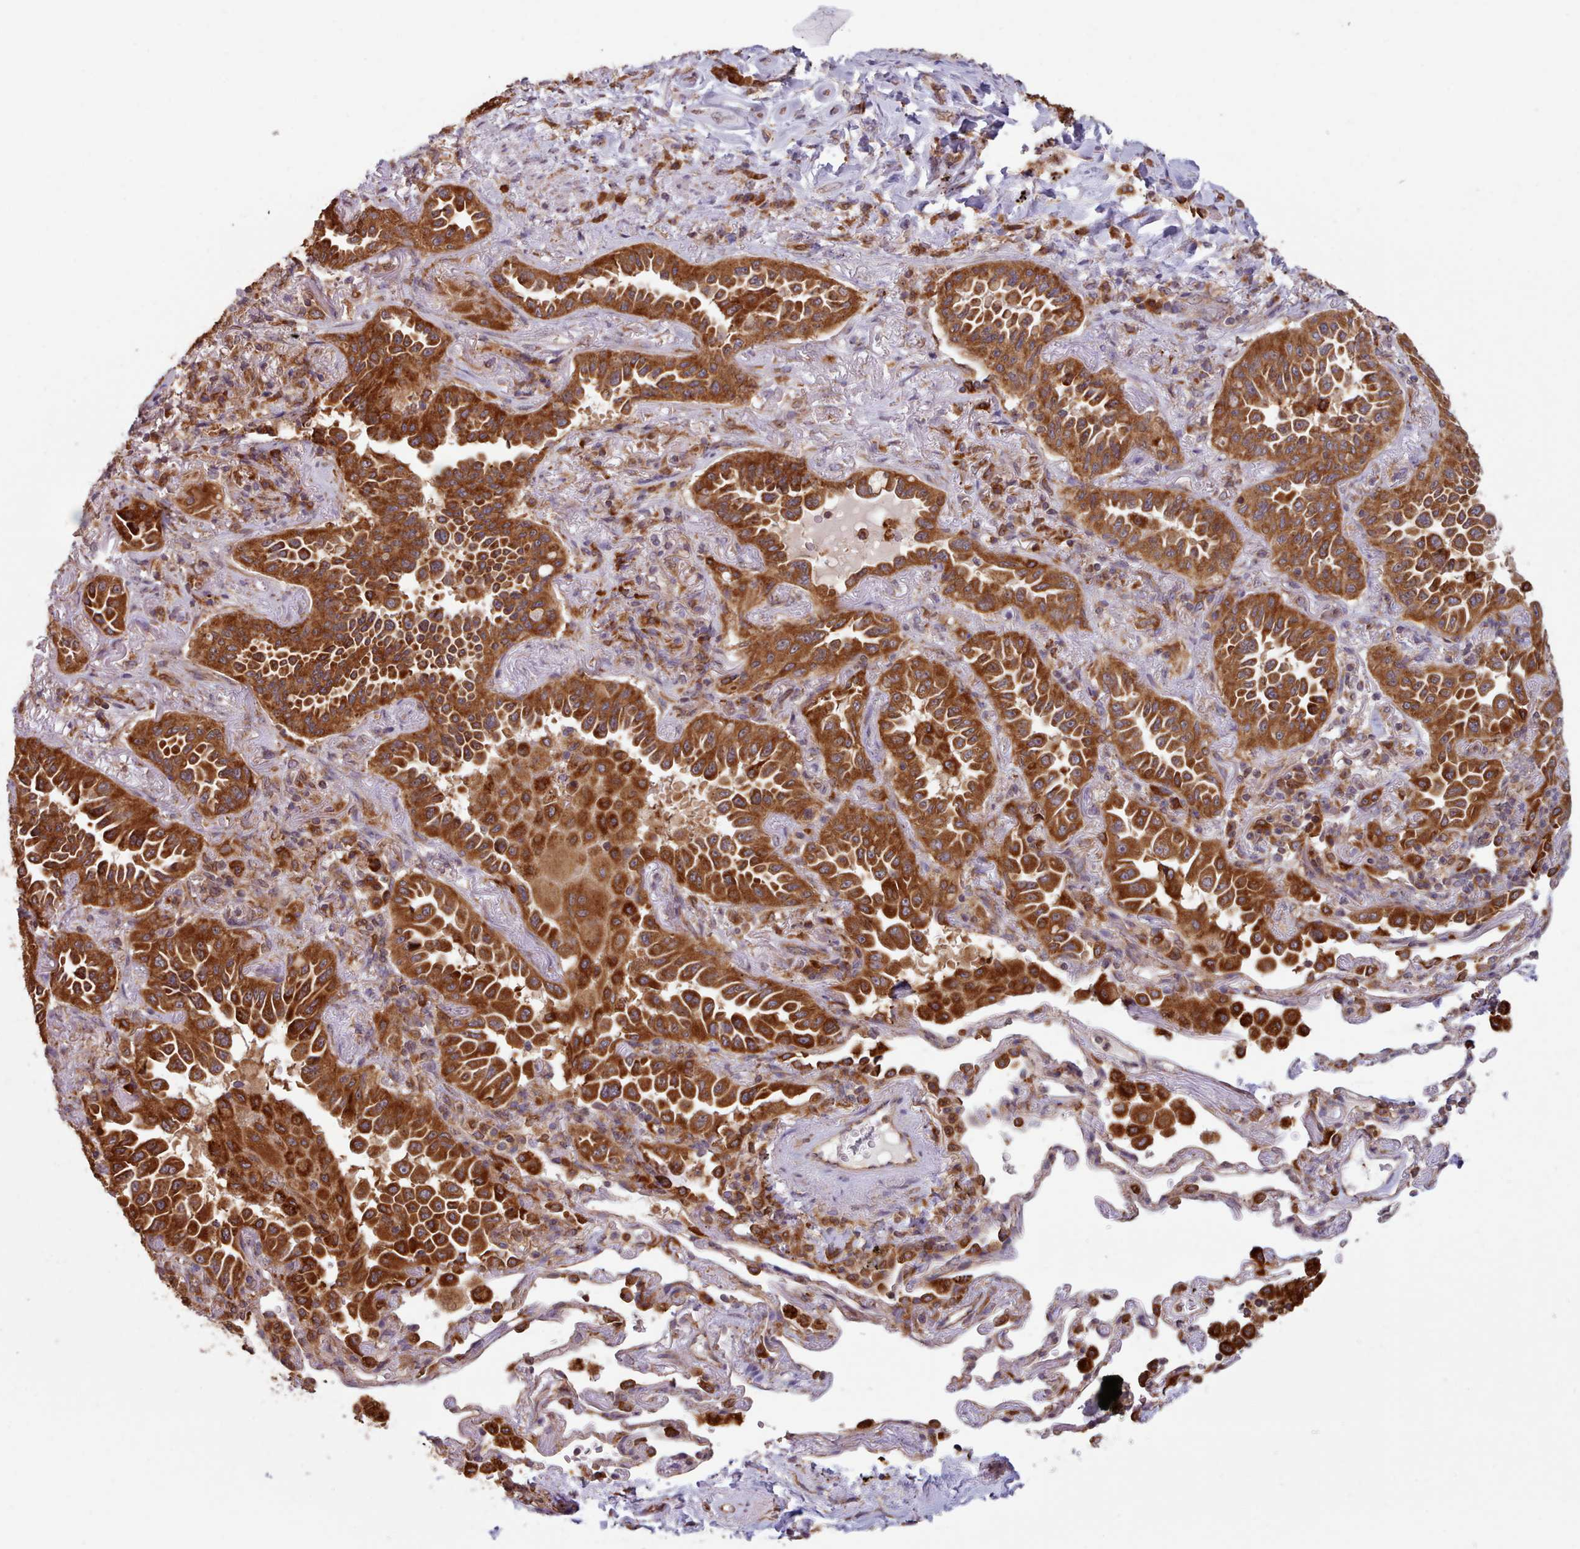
{"staining": {"intensity": "strong", "quantity": ">75%", "location": "cytoplasmic/membranous"}, "tissue": "lung cancer", "cell_type": "Tumor cells", "image_type": "cancer", "snomed": [{"axis": "morphology", "description": "Adenocarcinoma, NOS"}, {"axis": "topography", "description": "Lung"}], "caption": "Strong cytoplasmic/membranous staining is appreciated in about >75% of tumor cells in lung adenocarcinoma.", "gene": "CRYBG1", "patient": {"sex": "female", "age": 69}}